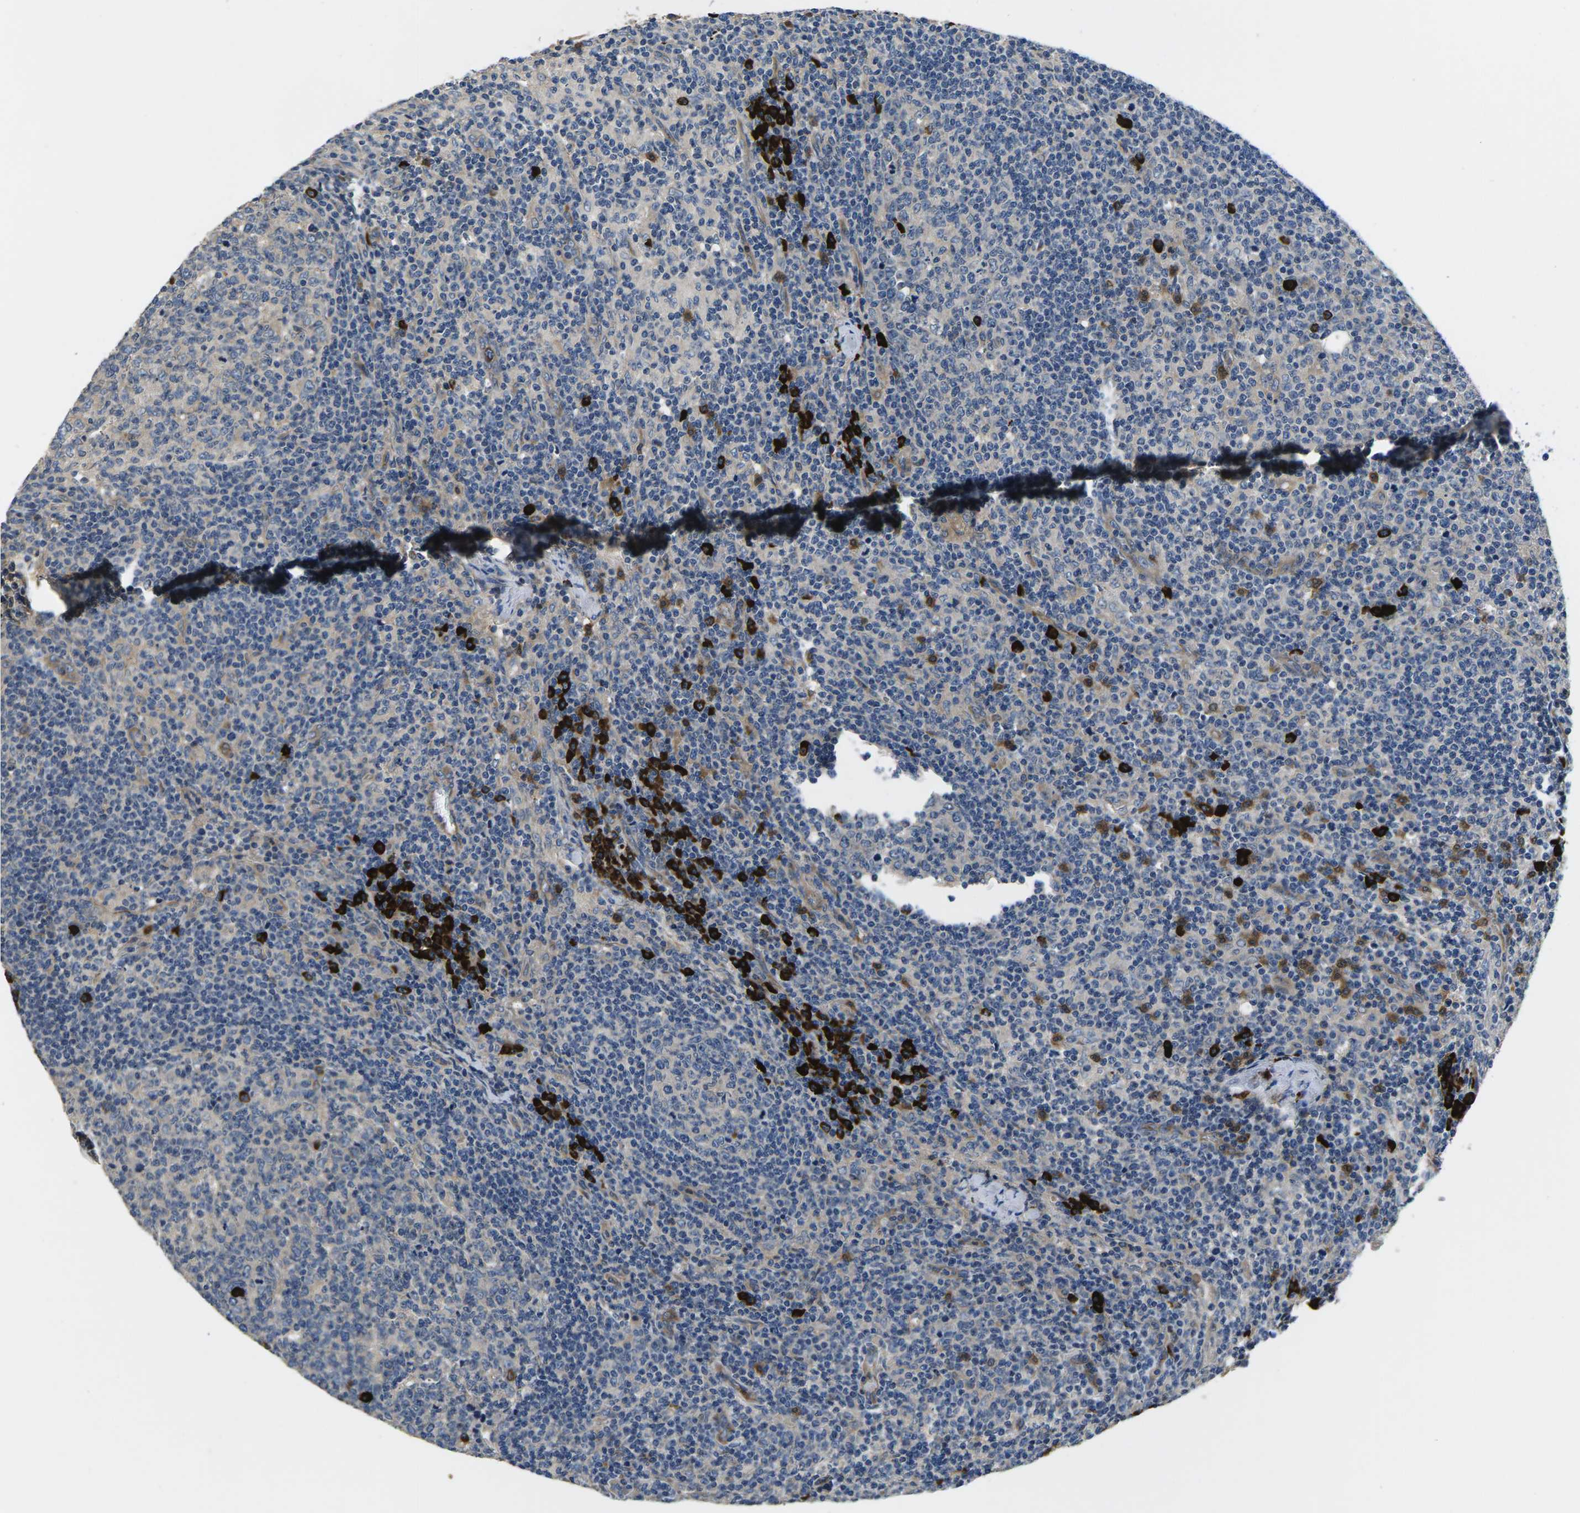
{"staining": {"intensity": "weak", "quantity": "25%-75%", "location": "cytoplasmic/membranous"}, "tissue": "lymph node", "cell_type": "Germinal center cells", "image_type": "normal", "snomed": [{"axis": "morphology", "description": "Normal tissue, NOS"}, {"axis": "morphology", "description": "Inflammation, NOS"}, {"axis": "topography", "description": "Lymph node"}], "caption": "Protein analysis of unremarkable lymph node shows weak cytoplasmic/membranous positivity in approximately 25%-75% of germinal center cells. (DAB IHC with brightfield microscopy, high magnification).", "gene": "PLCE1", "patient": {"sex": "male", "age": 55}}